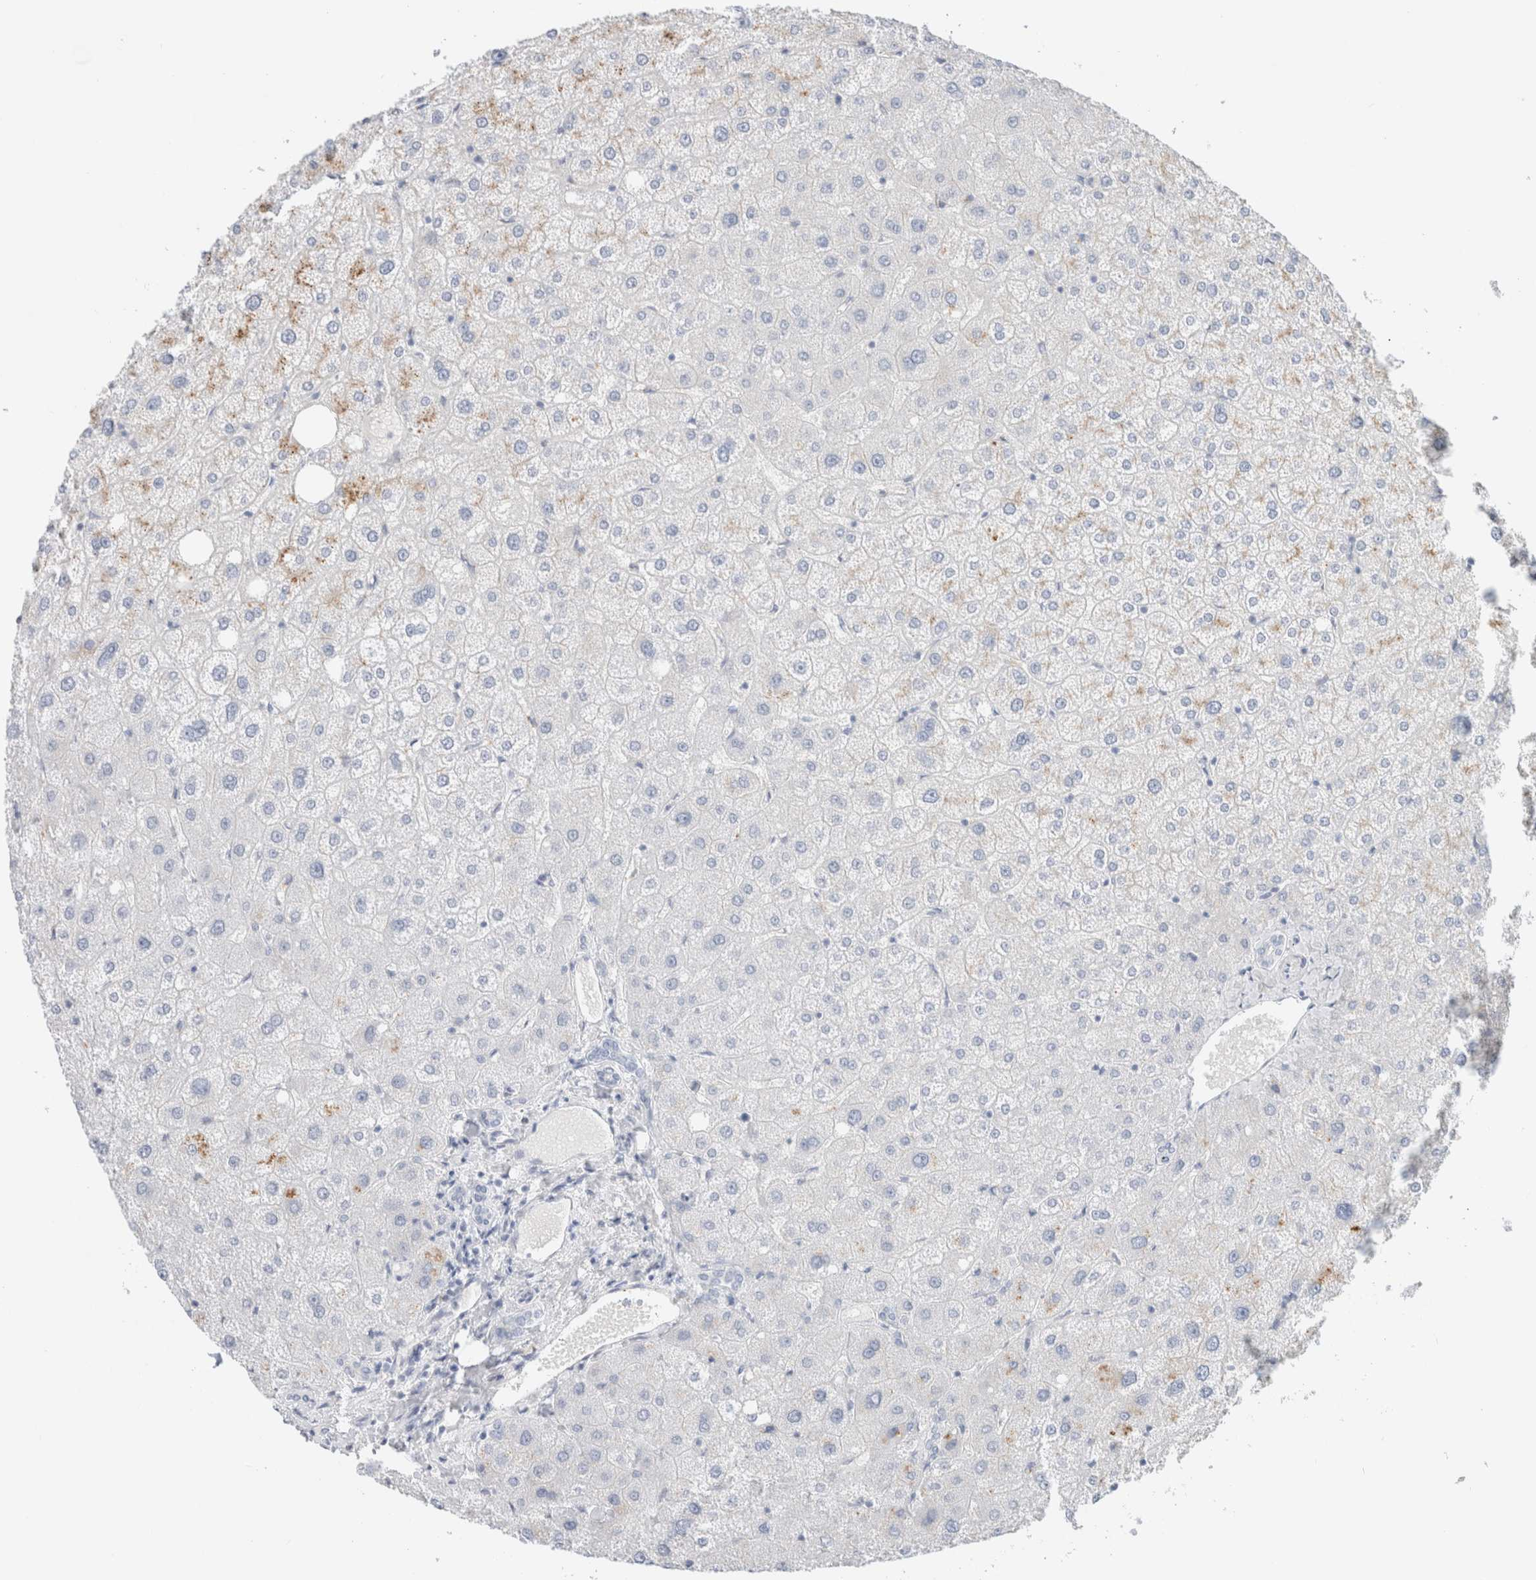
{"staining": {"intensity": "negative", "quantity": "none", "location": "none"}, "tissue": "liver", "cell_type": "Cholangiocytes", "image_type": "normal", "snomed": [{"axis": "morphology", "description": "Normal tissue, NOS"}, {"axis": "topography", "description": "Liver"}], "caption": "Protein analysis of benign liver displays no significant expression in cholangiocytes. Nuclei are stained in blue.", "gene": "CPQ", "patient": {"sex": "male", "age": 73}}